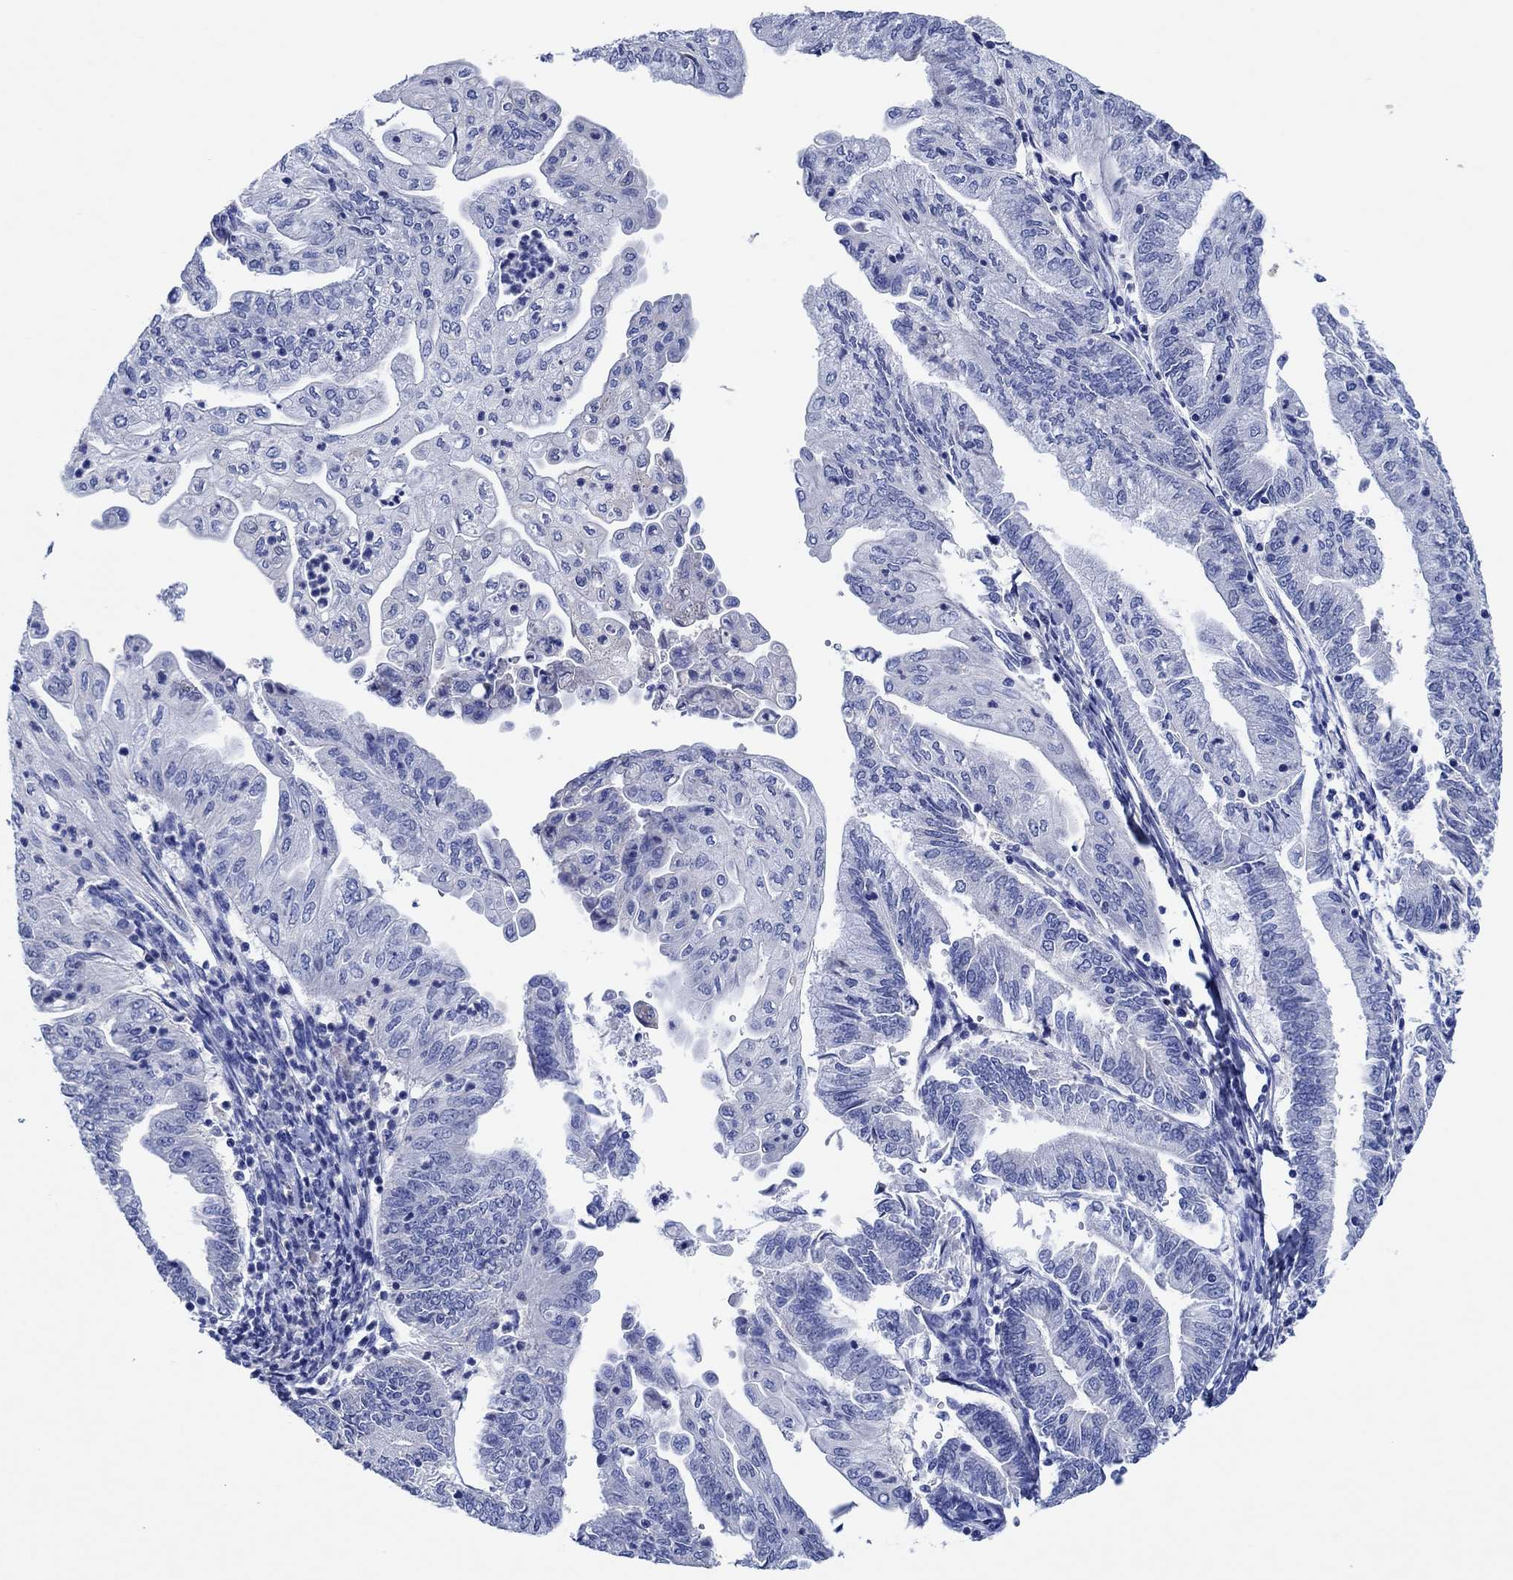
{"staining": {"intensity": "negative", "quantity": "none", "location": "none"}, "tissue": "endometrial cancer", "cell_type": "Tumor cells", "image_type": "cancer", "snomed": [{"axis": "morphology", "description": "Adenocarcinoma, NOS"}, {"axis": "topography", "description": "Endometrium"}], "caption": "This is a histopathology image of IHC staining of endometrial cancer, which shows no staining in tumor cells.", "gene": "CPNE6", "patient": {"sex": "female", "age": 55}}